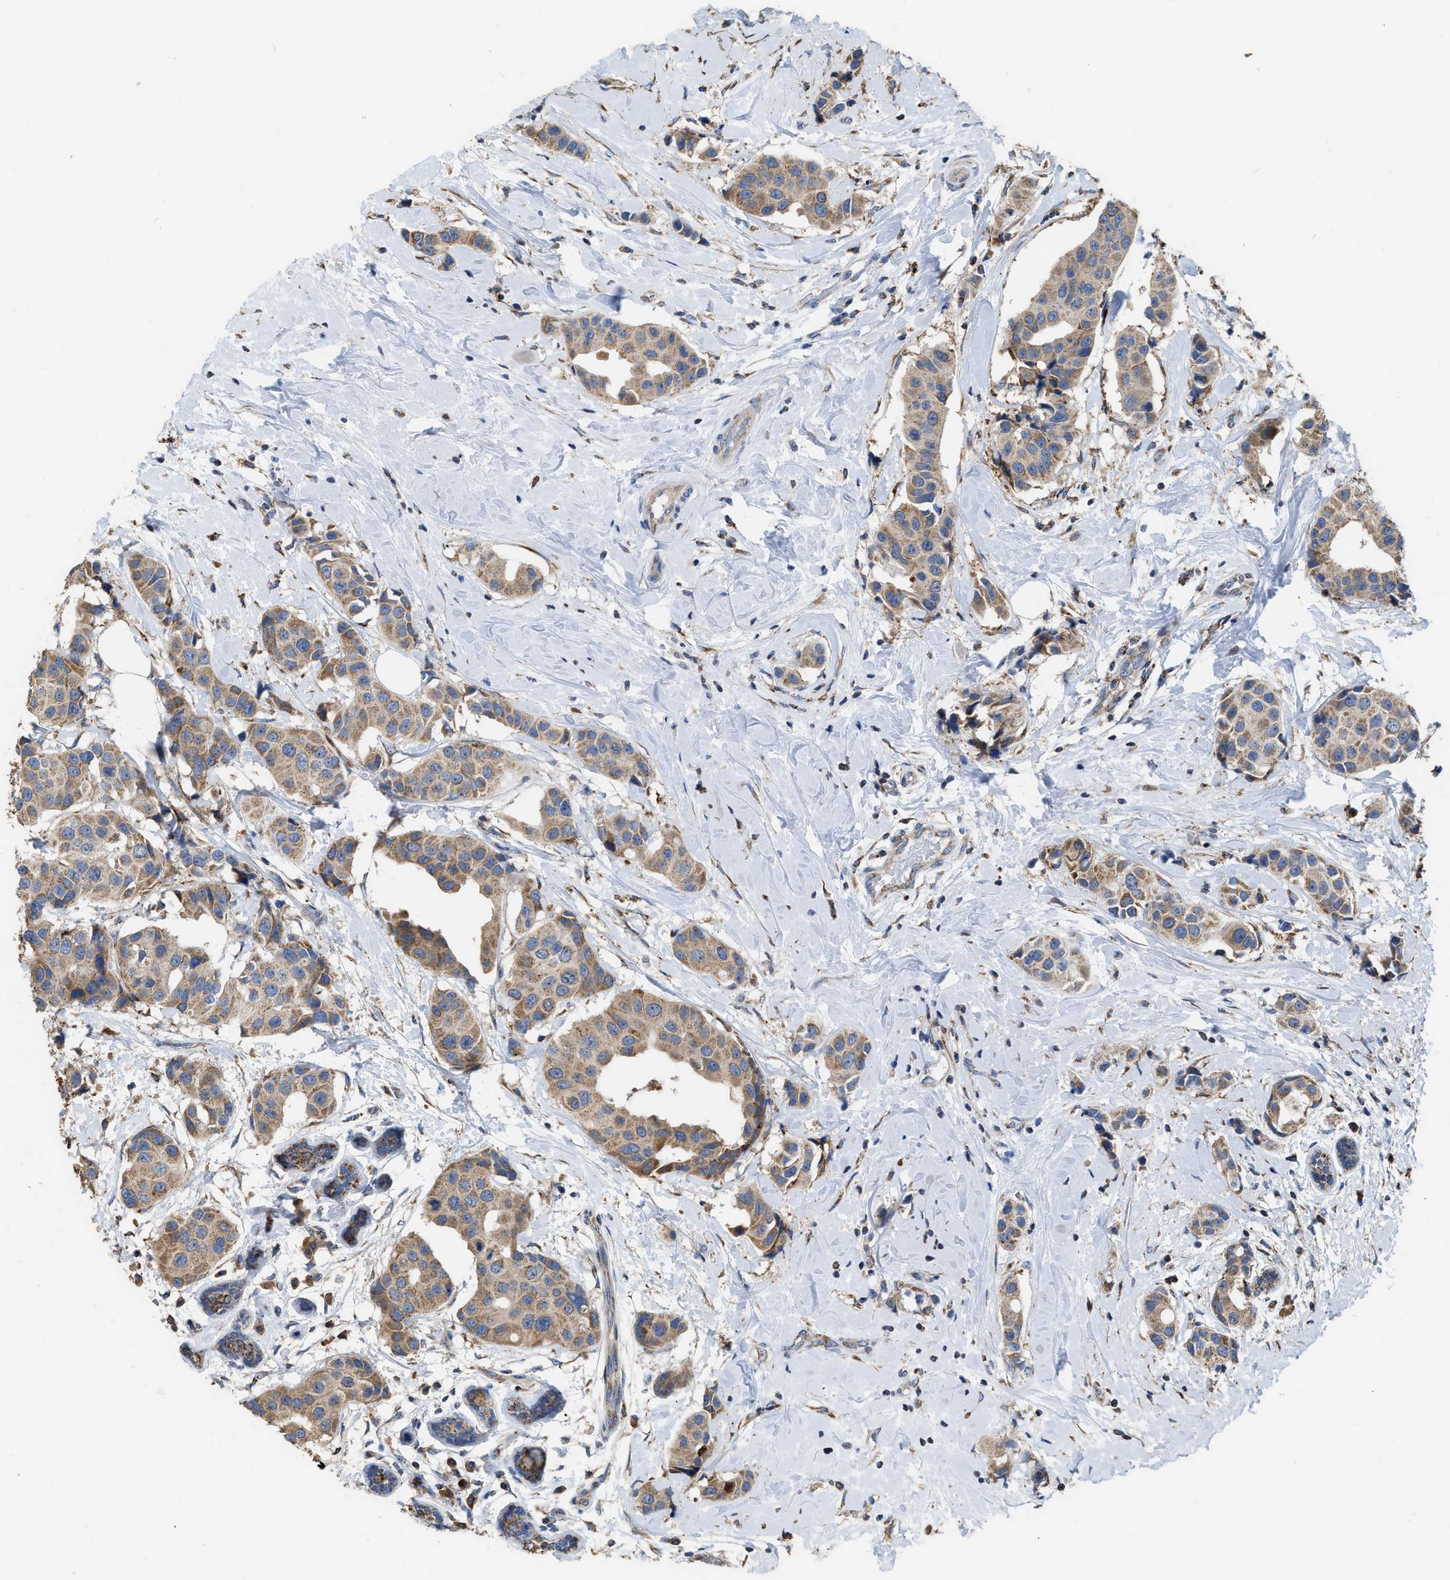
{"staining": {"intensity": "moderate", "quantity": ">75%", "location": "cytoplasmic/membranous"}, "tissue": "breast cancer", "cell_type": "Tumor cells", "image_type": "cancer", "snomed": [{"axis": "morphology", "description": "Normal tissue, NOS"}, {"axis": "morphology", "description": "Duct carcinoma"}, {"axis": "topography", "description": "Breast"}], "caption": "About >75% of tumor cells in breast cancer show moderate cytoplasmic/membranous protein staining as visualized by brown immunohistochemical staining.", "gene": "AK2", "patient": {"sex": "female", "age": 39}}